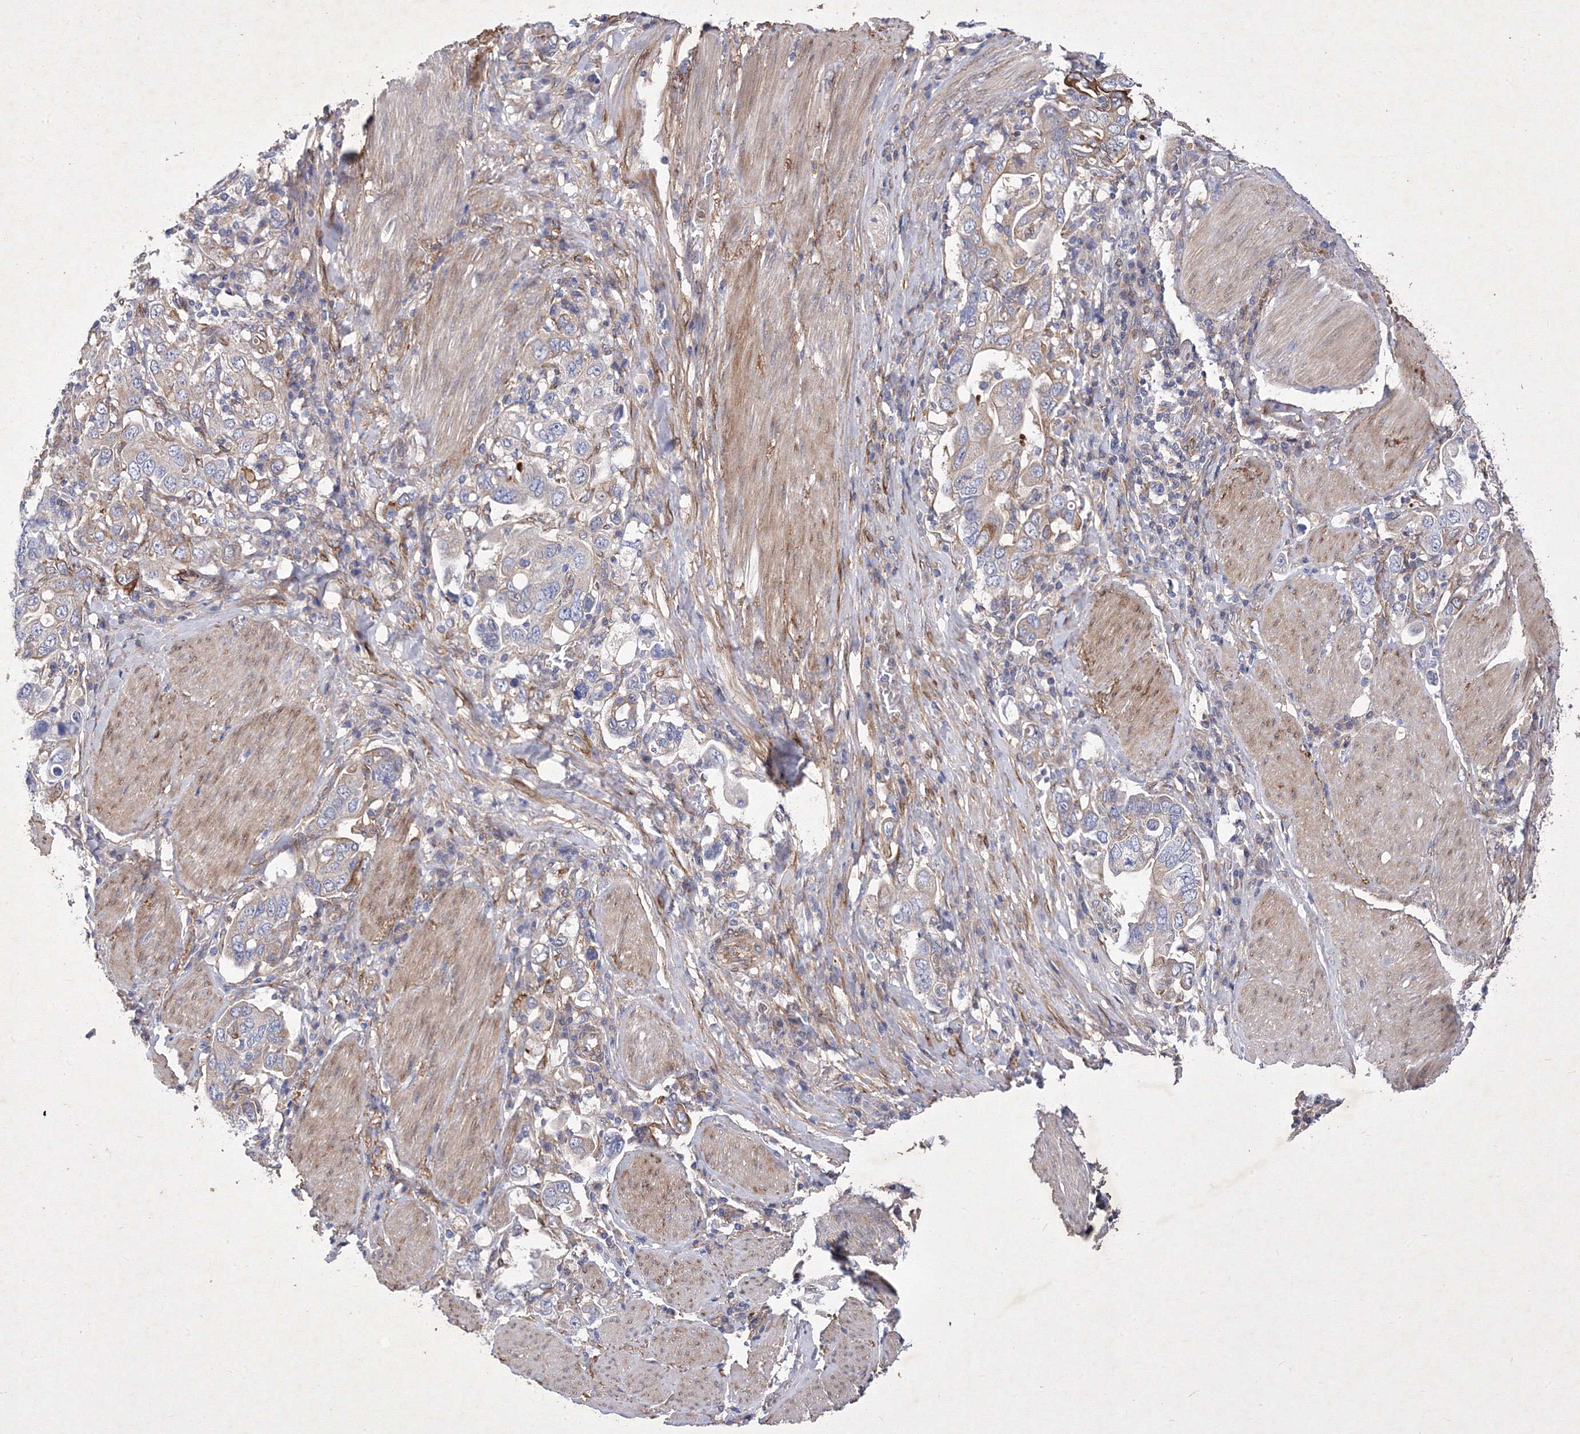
{"staining": {"intensity": "negative", "quantity": "none", "location": "none"}, "tissue": "stomach cancer", "cell_type": "Tumor cells", "image_type": "cancer", "snomed": [{"axis": "morphology", "description": "Adenocarcinoma, NOS"}, {"axis": "topography", "description": "Stomach, upper"}], "caption": "The immunohistochemistry micrograph has no significant expression in tumor cells of stomach cancer (adenocarcinoma) tissue.", "gene": "SNX18", "patient": {"sex": "male", "age": 62}}